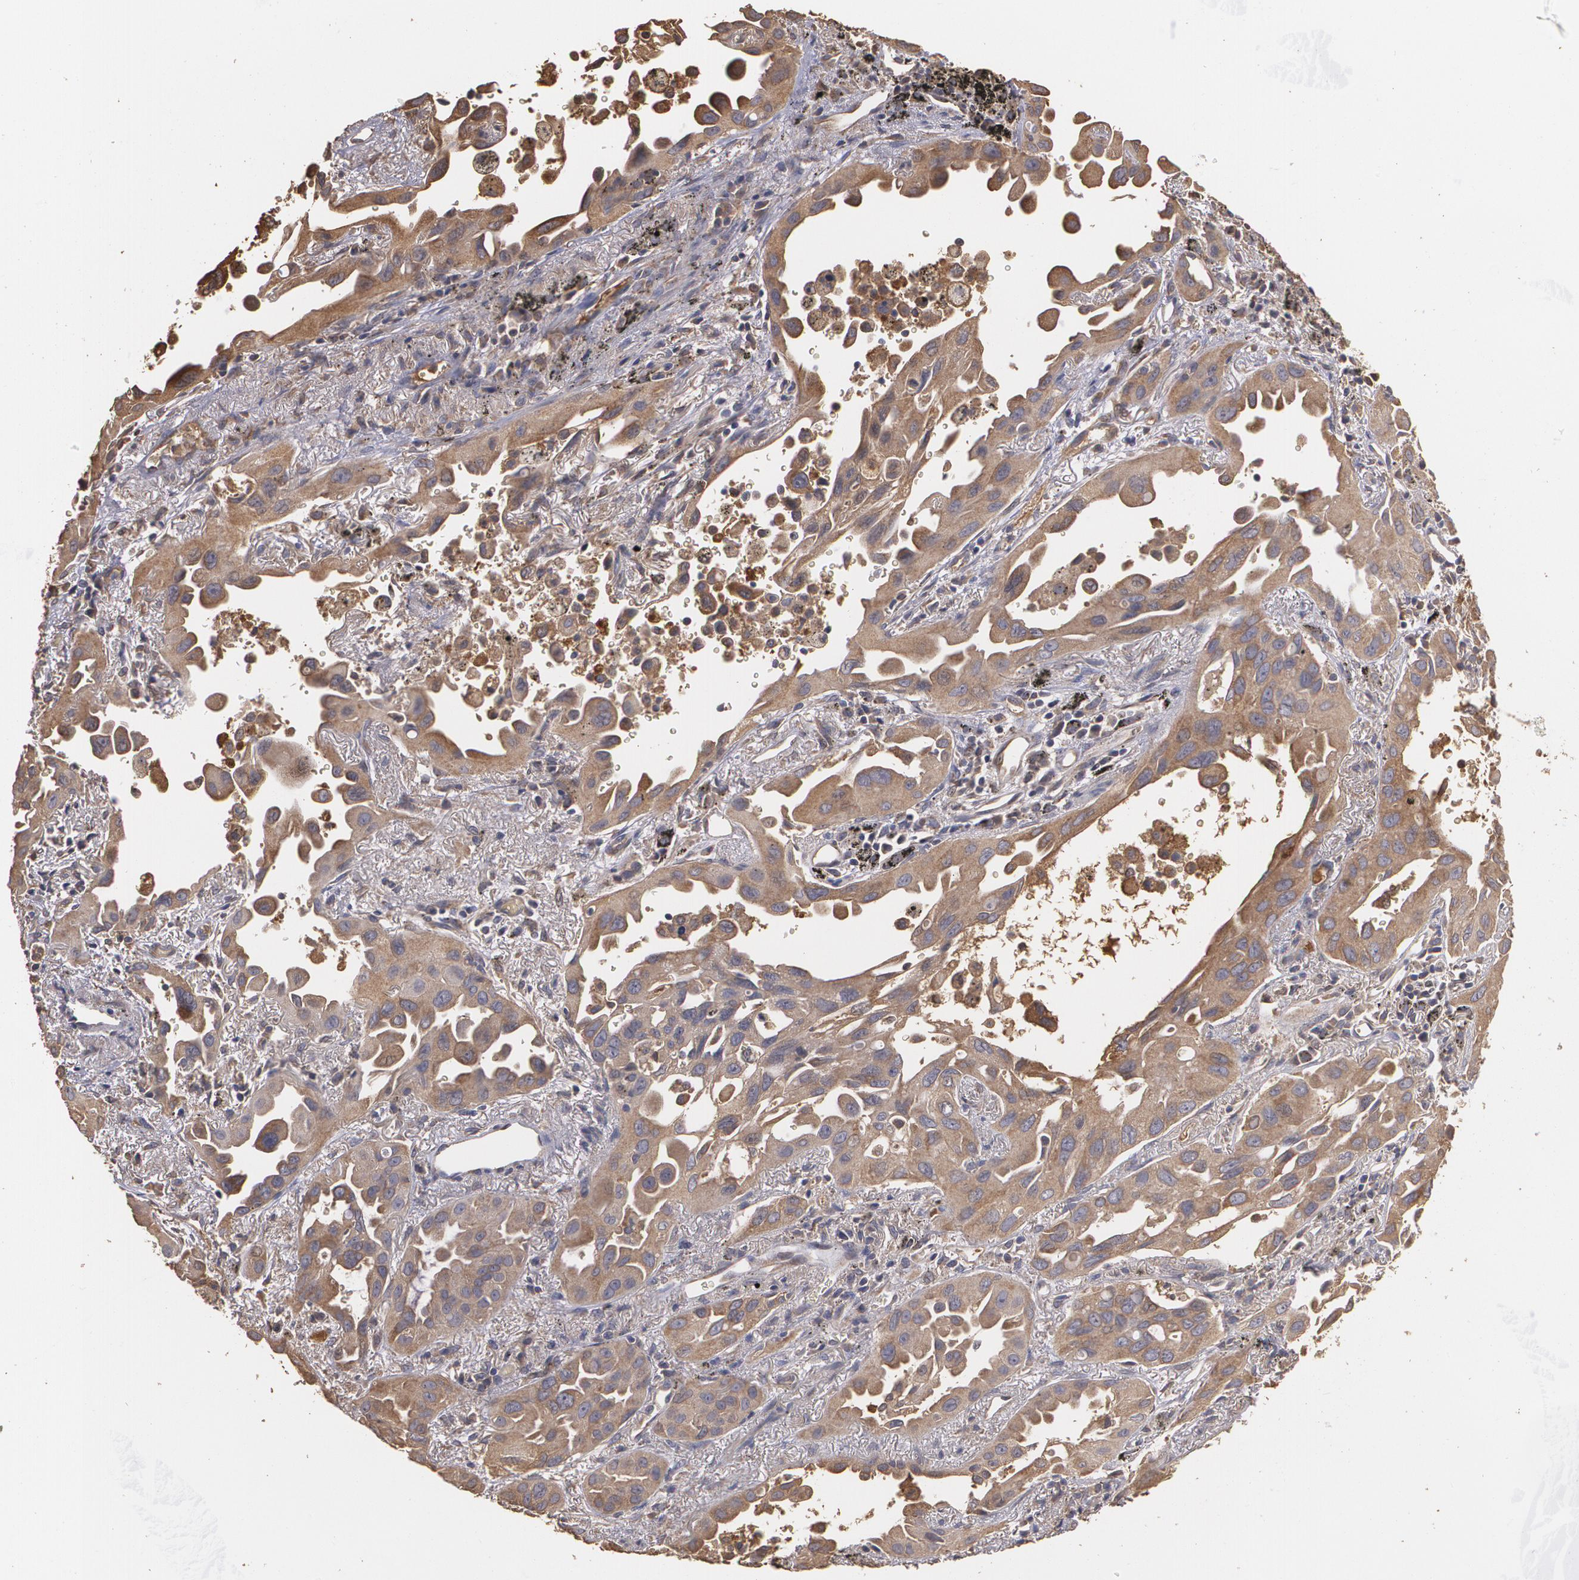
{"staining": {"intensity": "moderate", "quantity": ">75%", "location": "cytoplasmic/membranous"}, "tissue": "lung cancer", "cell_type": "Tumor cells", "image_type": "cancer", "snomed": [{"axis": "morphology", "description": "Adenocarcinoma, NOS"}, {"axis": "topography", "description": "Lung"}], "caption": "Moderate cytoplasmic/membranous staining for a protein is identified in approximately >75% of tumor cells of lung cancer (adenocarcinoma) using IHC.", "gene": "PON1", "patient": {"sex": "male", "age": 68}}